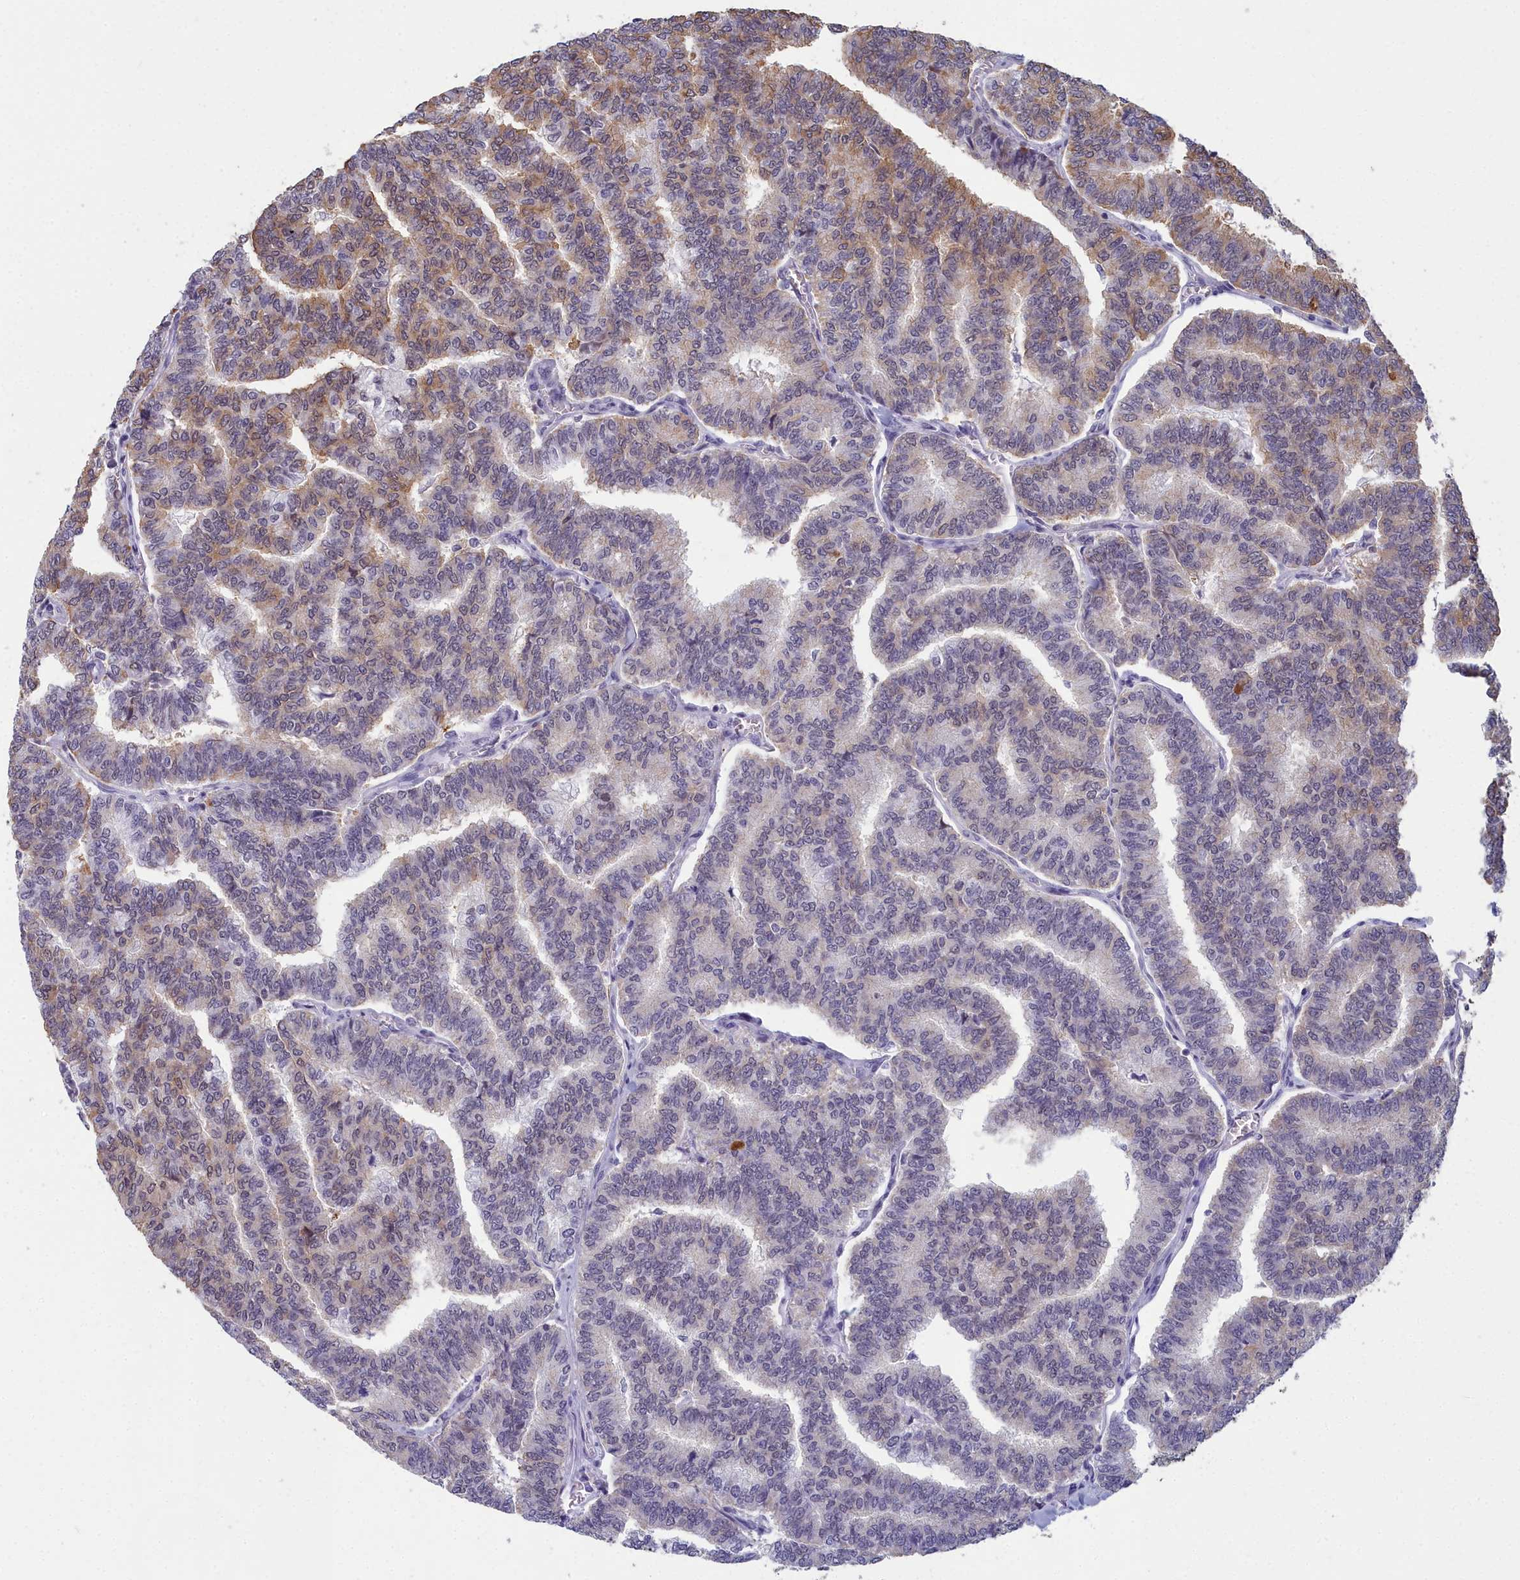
{"staining": {"intensity": "moderate", "quantity": "<25%", "location": "cytoplasmic/membranous"}, "tissue": "thyroid cancer", "cell_type": "Tumor cells", "image_type": "cancer", "snomed": [{"axis": "morphology", "description": "Papillary adenocarcinoma, NOS"}, {"axis": "topography", "description": "Thyroid gland"}], "caption": "This image shows immunohistochemistry (IHC) staining of thyroid papillary adenocarcinoma, with low moderate cytoplasmic/membranous expression in approximately <25% of tumor cells.", "gene": "CCDC97", "patient": {"sex": "female", "age": 35}}